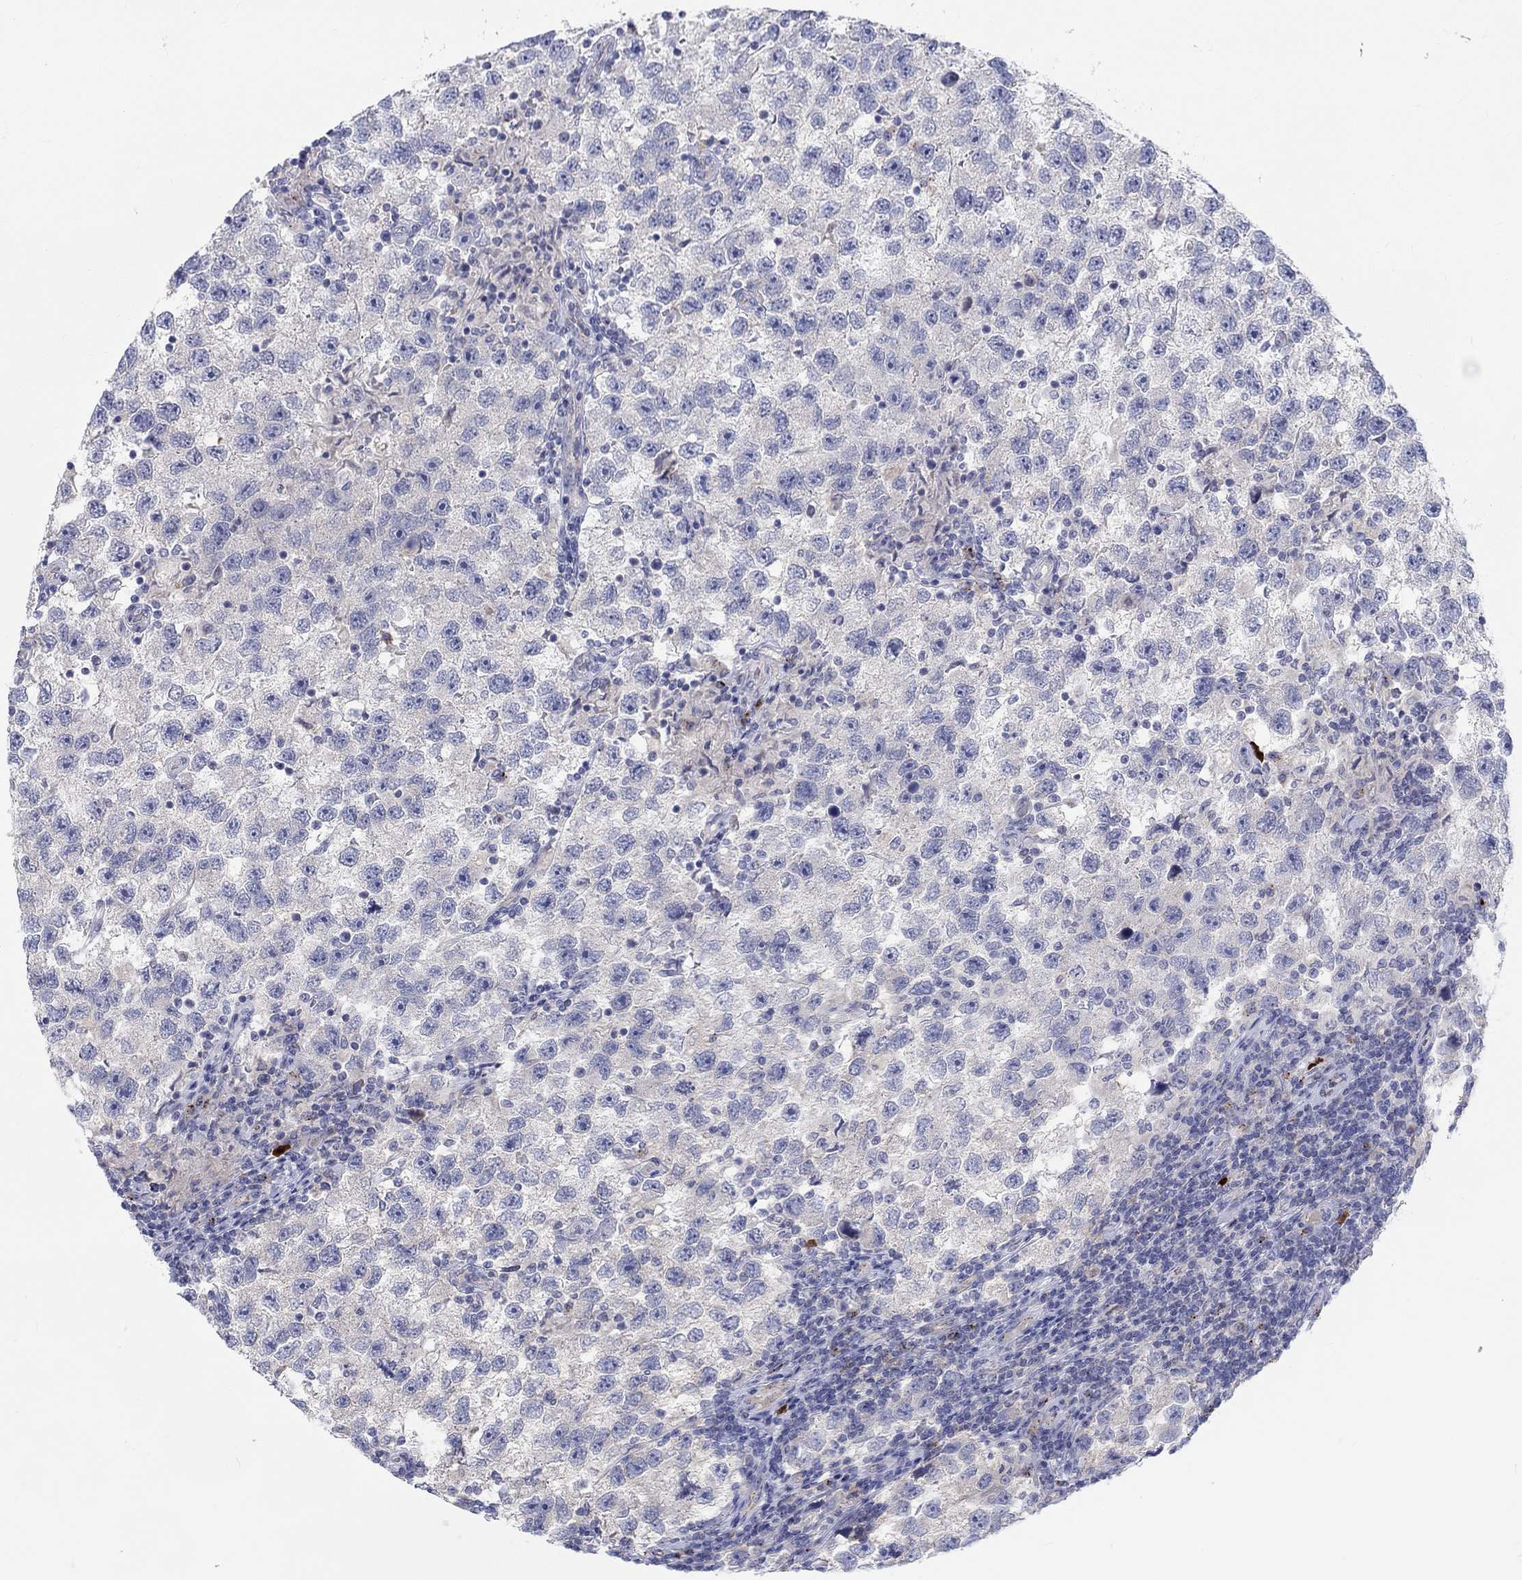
{"staining": {"intensity": "negative", "quantity": "none", "location": "none"}, "tissue": "testis cancer", "cell_type": "Tumor cells", "image_type": "cancer", "snomed": [{"axis": "morphology", "description": "Seminoma, NOS"}, {"axis": "topography", "description": "Testis"}], "caption": "Image shows no protein expression in tumor cells of testis cancer tissue.", "gene": "BCO2", "patient": {"sex": "male", "age": 26}}